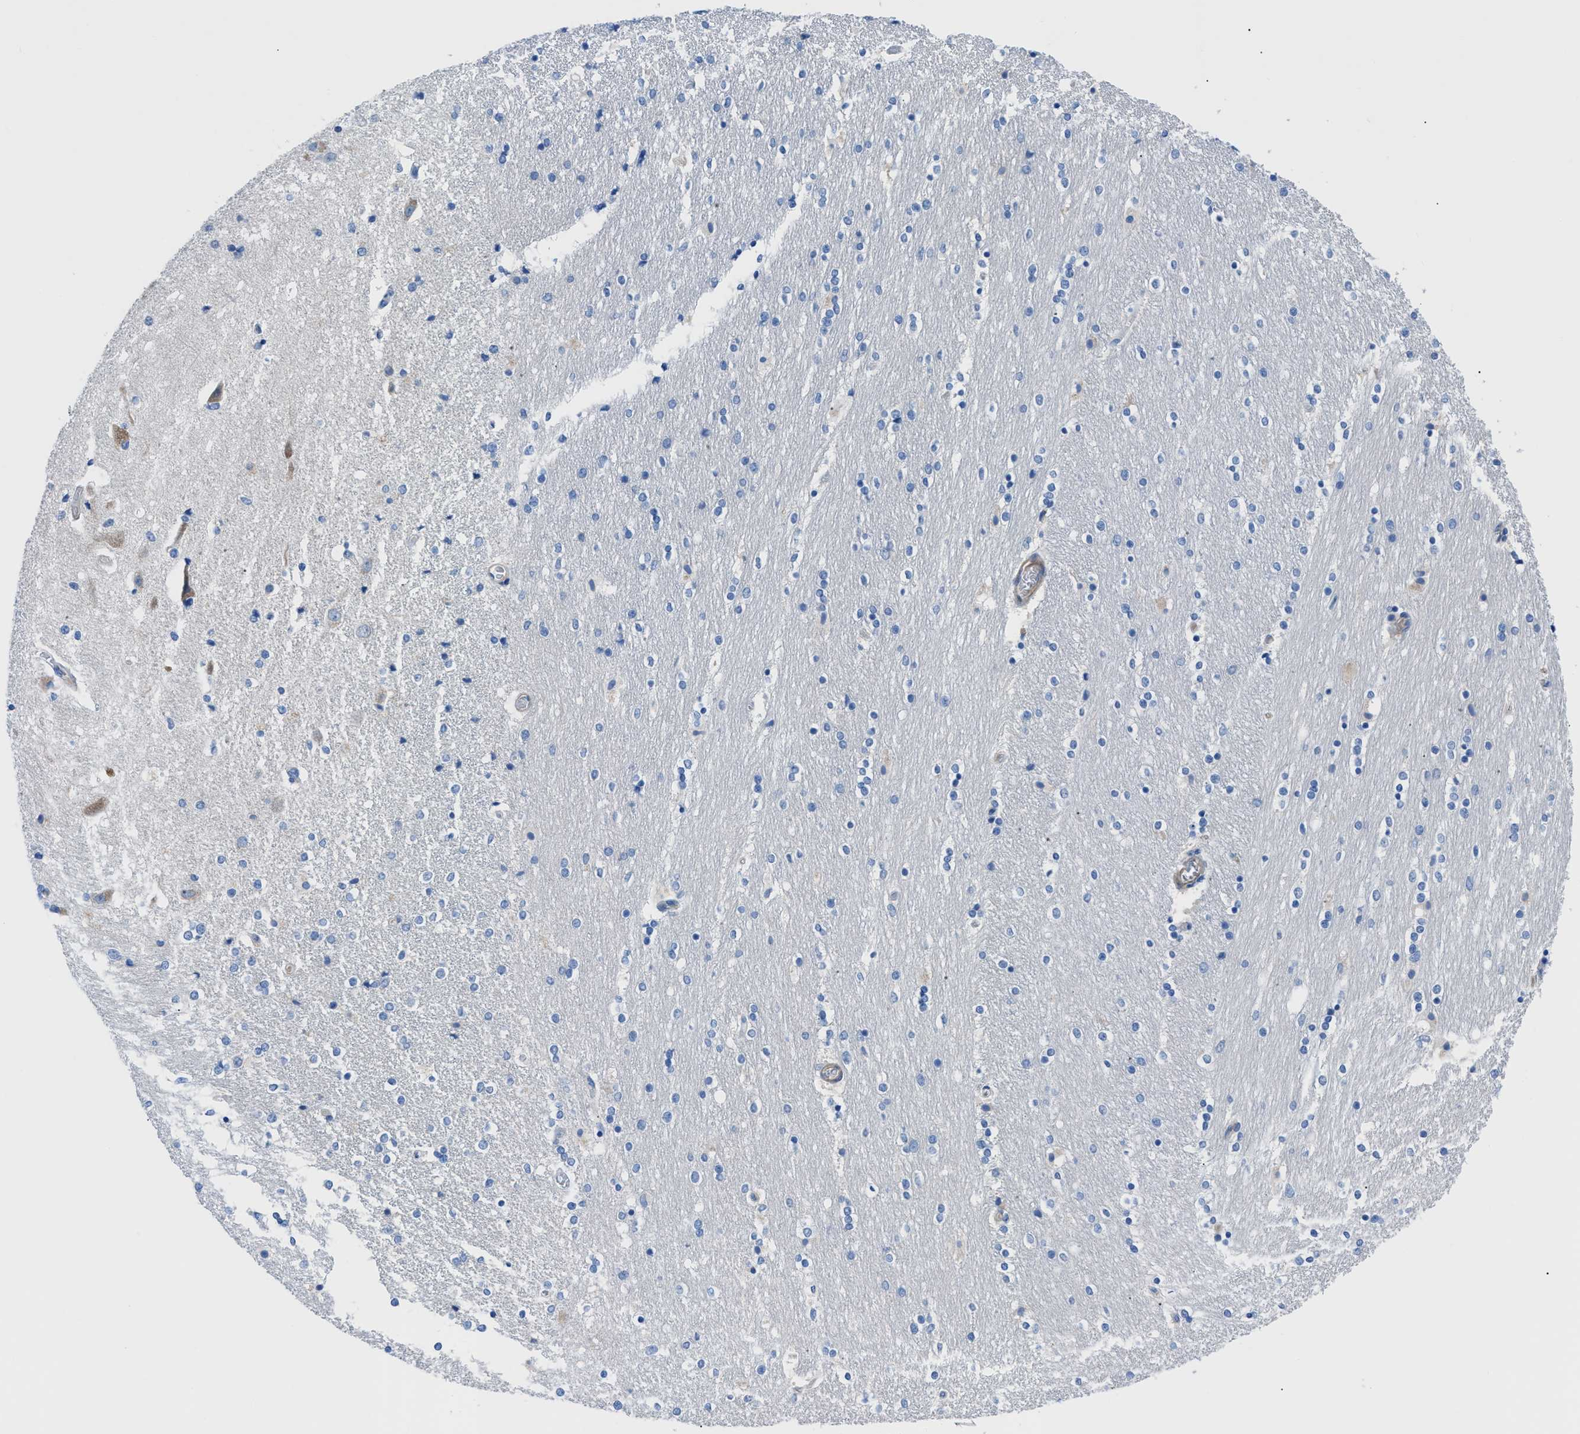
{"staining": {"intensity": "negative", "quantity": "none", "location": "none"}, "tissue": "caudate", "cell_type": "Glial cells", "image_type": "normal", "snomed": [{"axis": "morphology", "description": "Normal tissue, NOS"}, {"axis": "topography", "description": "Lateral ventricle wall"}], "caption": "Benign caudate was stained to show a protein in brown. There is no significant positivity in glial cells. (Brightfield microscopy of DAB immunohistochemistry at high magnification).", "gene": "ITPR1", "patient": {"sex": "female", "age": 54}}